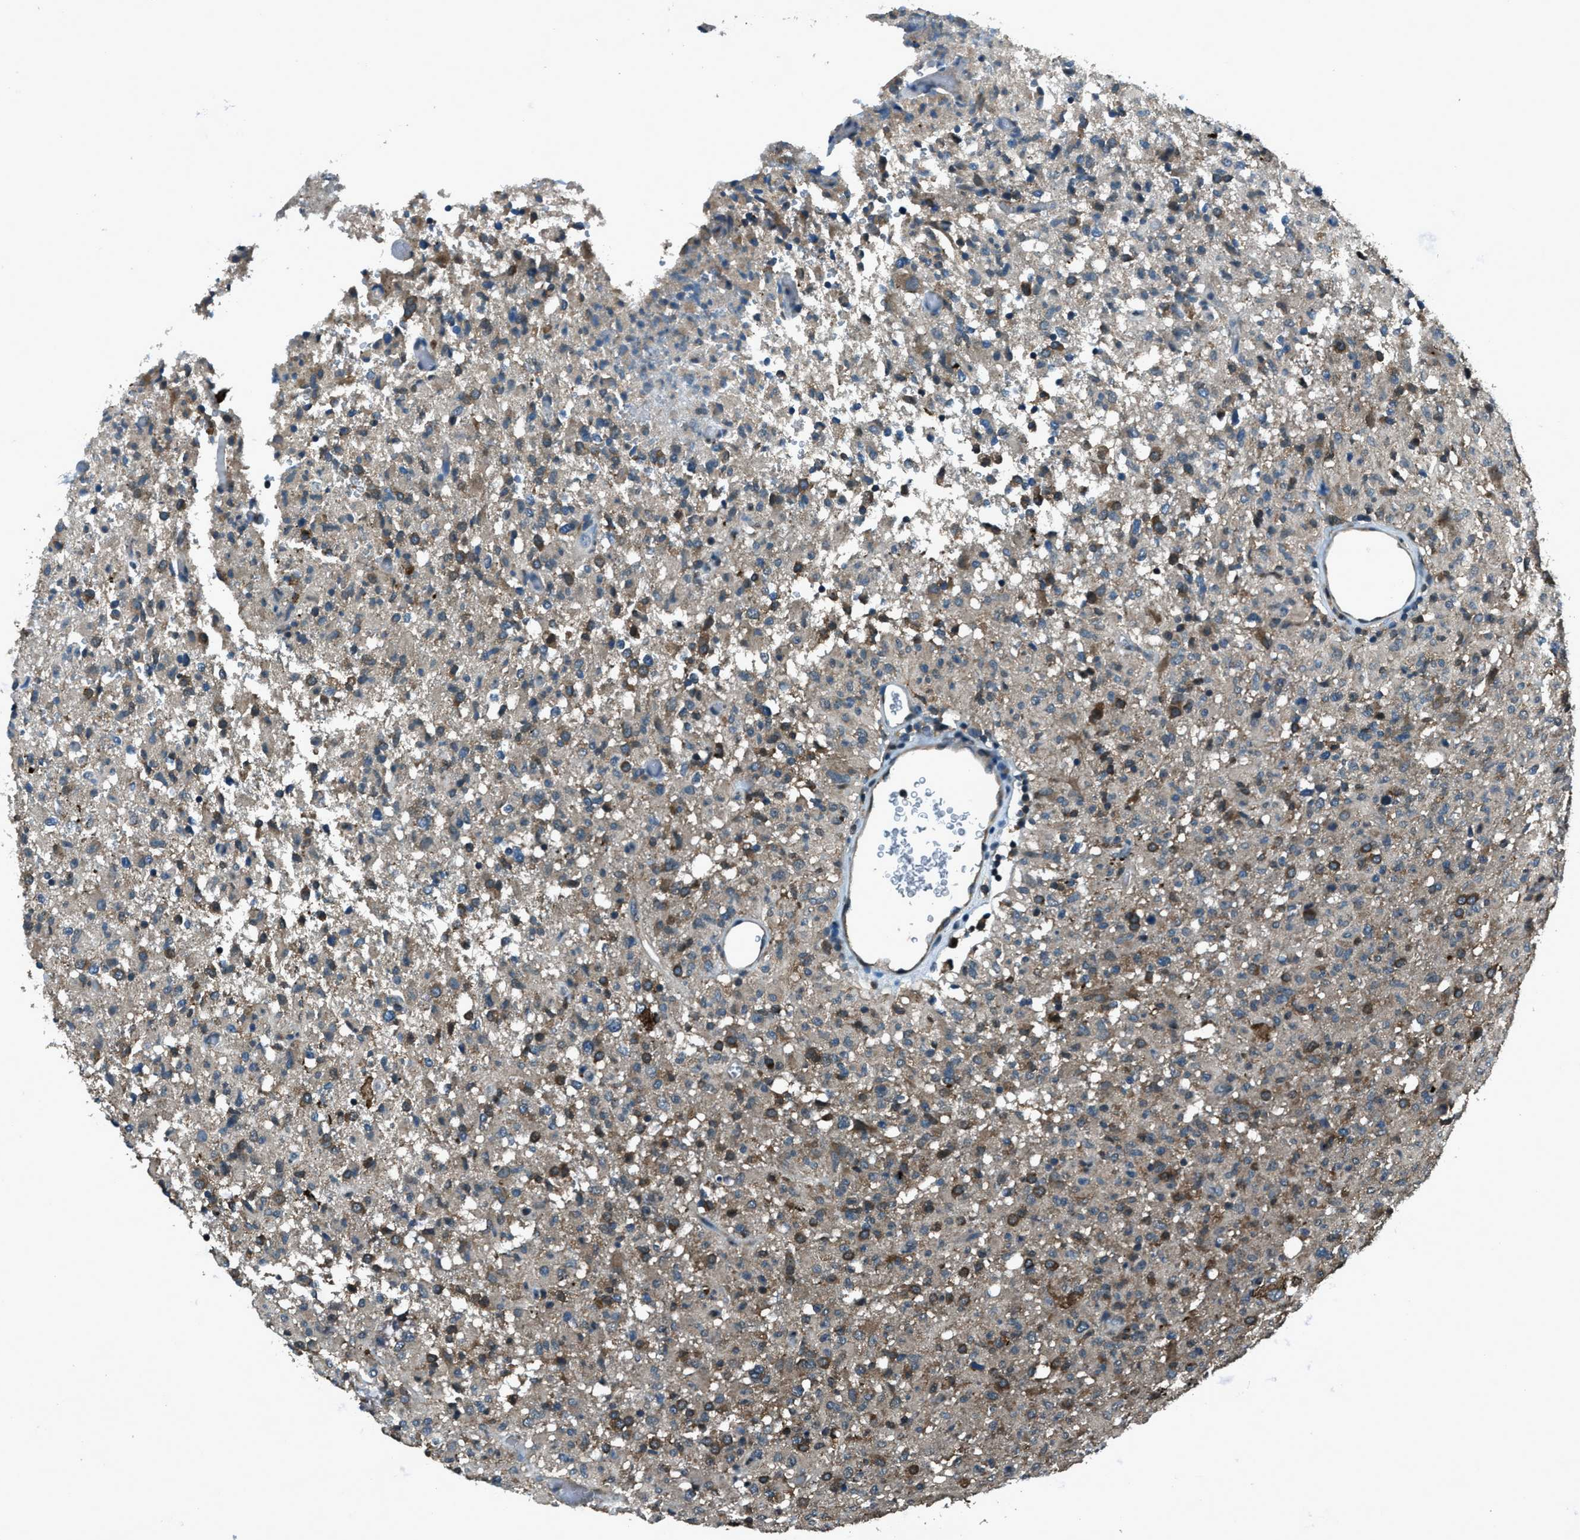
{"staining": {"intensity": "moderate", "quantity": "25%-75%", "location": "cytoplasmic/membranous"}, "tissue": "glioma", "cell_type": "Tumor cells", "image_type": "cancer", "snomed": [{"axis": "morphology", "description": "Glioma, malignant, High grade"}, {"axis": "topography", "description": "Brain"}], "caption": "Immunohistochemistry (IHC) (DAB) staining of malignant high-grade glioma reveals moderate cytoplasmic/membranous protein positivity in approximately 25%-75% of tumor cells. Nuclei are stained in blue.", "gene": "TRIM4", "patient": {"sex": "female", "age": 57}}